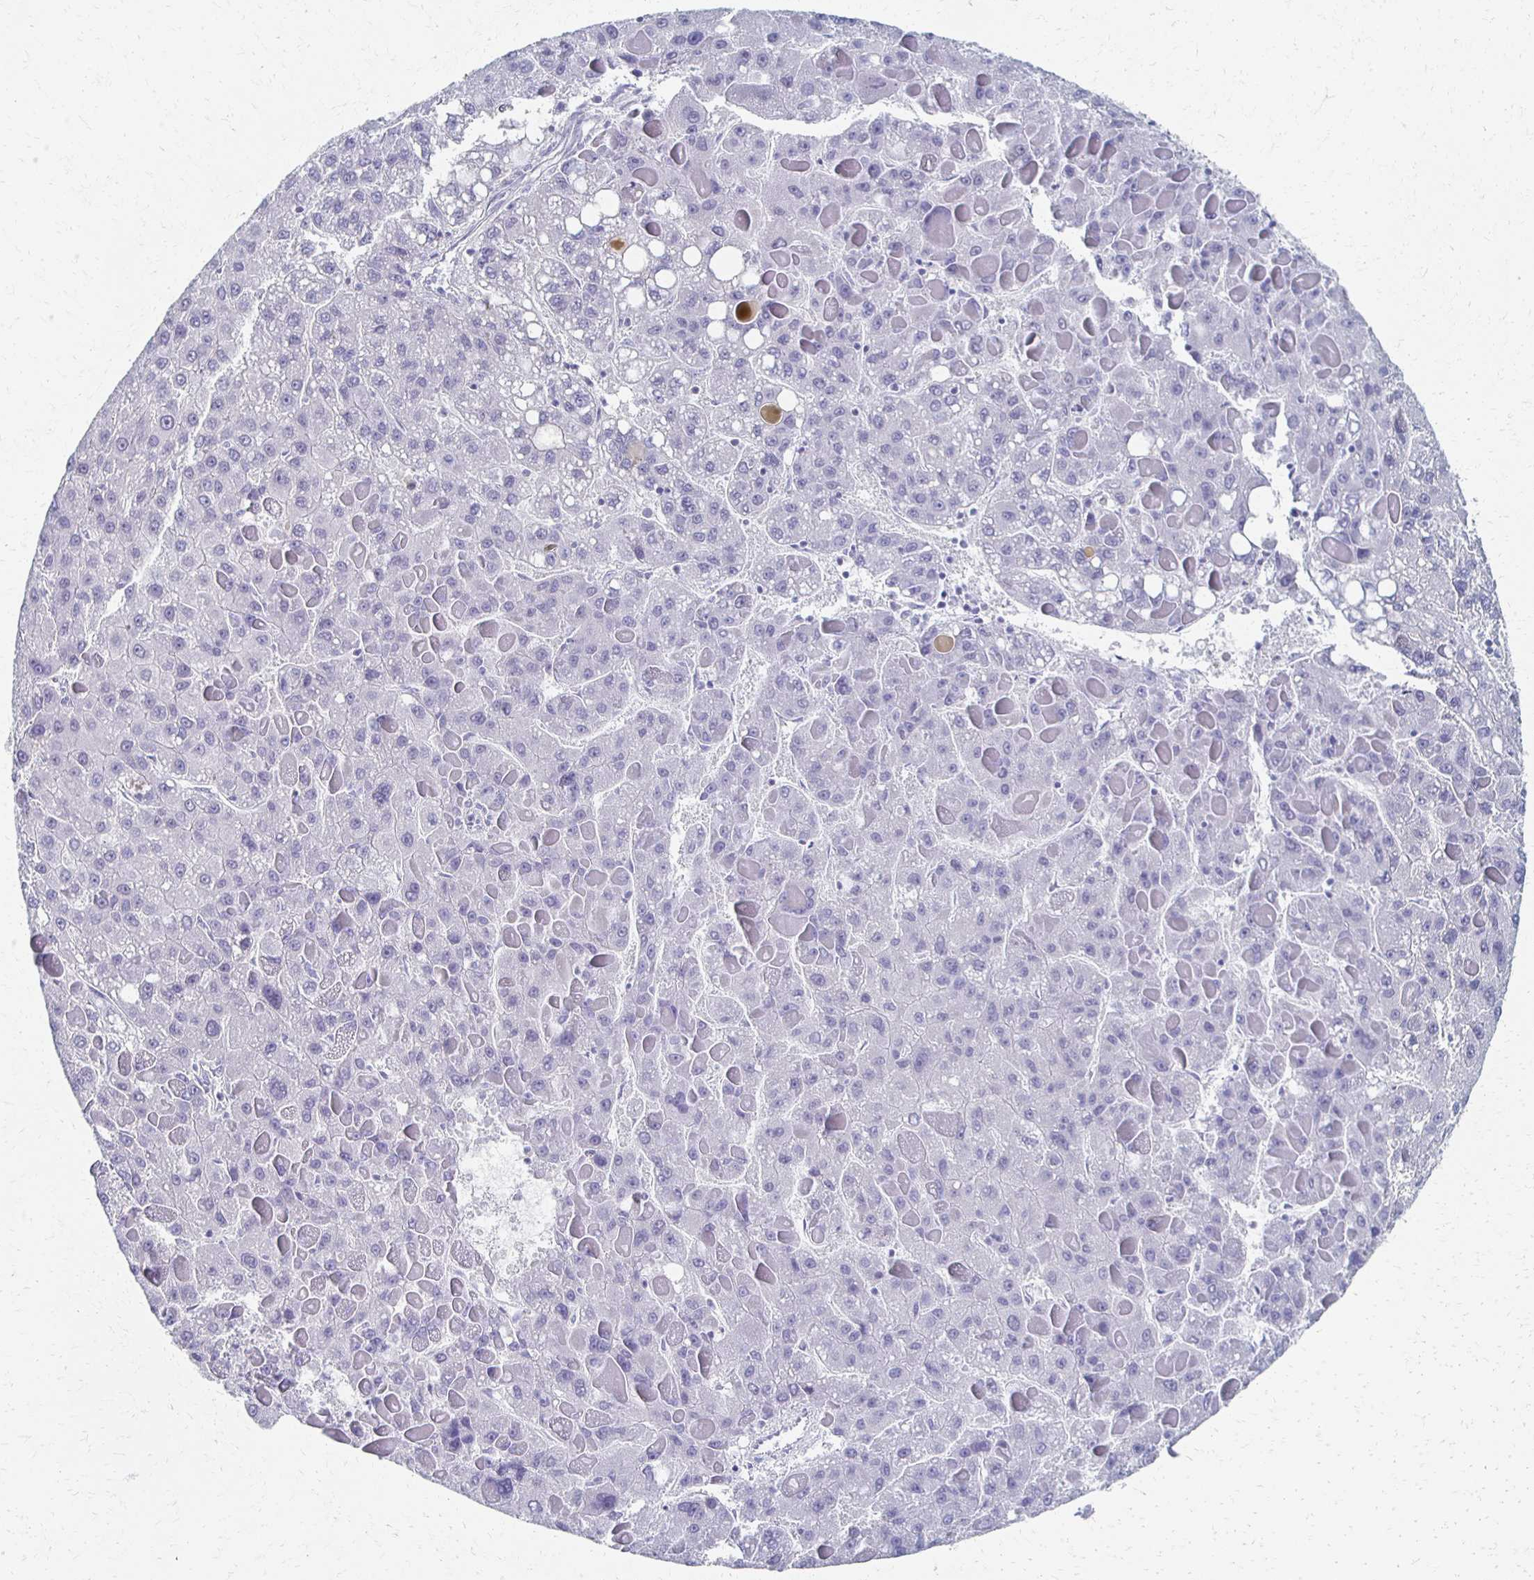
{"staining": {"intensity": "negative", "quantity": "none", "location": "none"}, "tissue": "liver cancer", "cell_type": "Tumor cells", "image_type": "cancer", "snomed": [{"axis": "morphology", "description": "Carcinoma, Hepatocellular, NOS"}, {"axis": "topography", "description": "Liver"}], "caption": "Histopathology image shows no significant protein expression in tumor cells of liver cancer.", "gene": "CXCR2", "patient": {"sex": "female", "age": 82}}